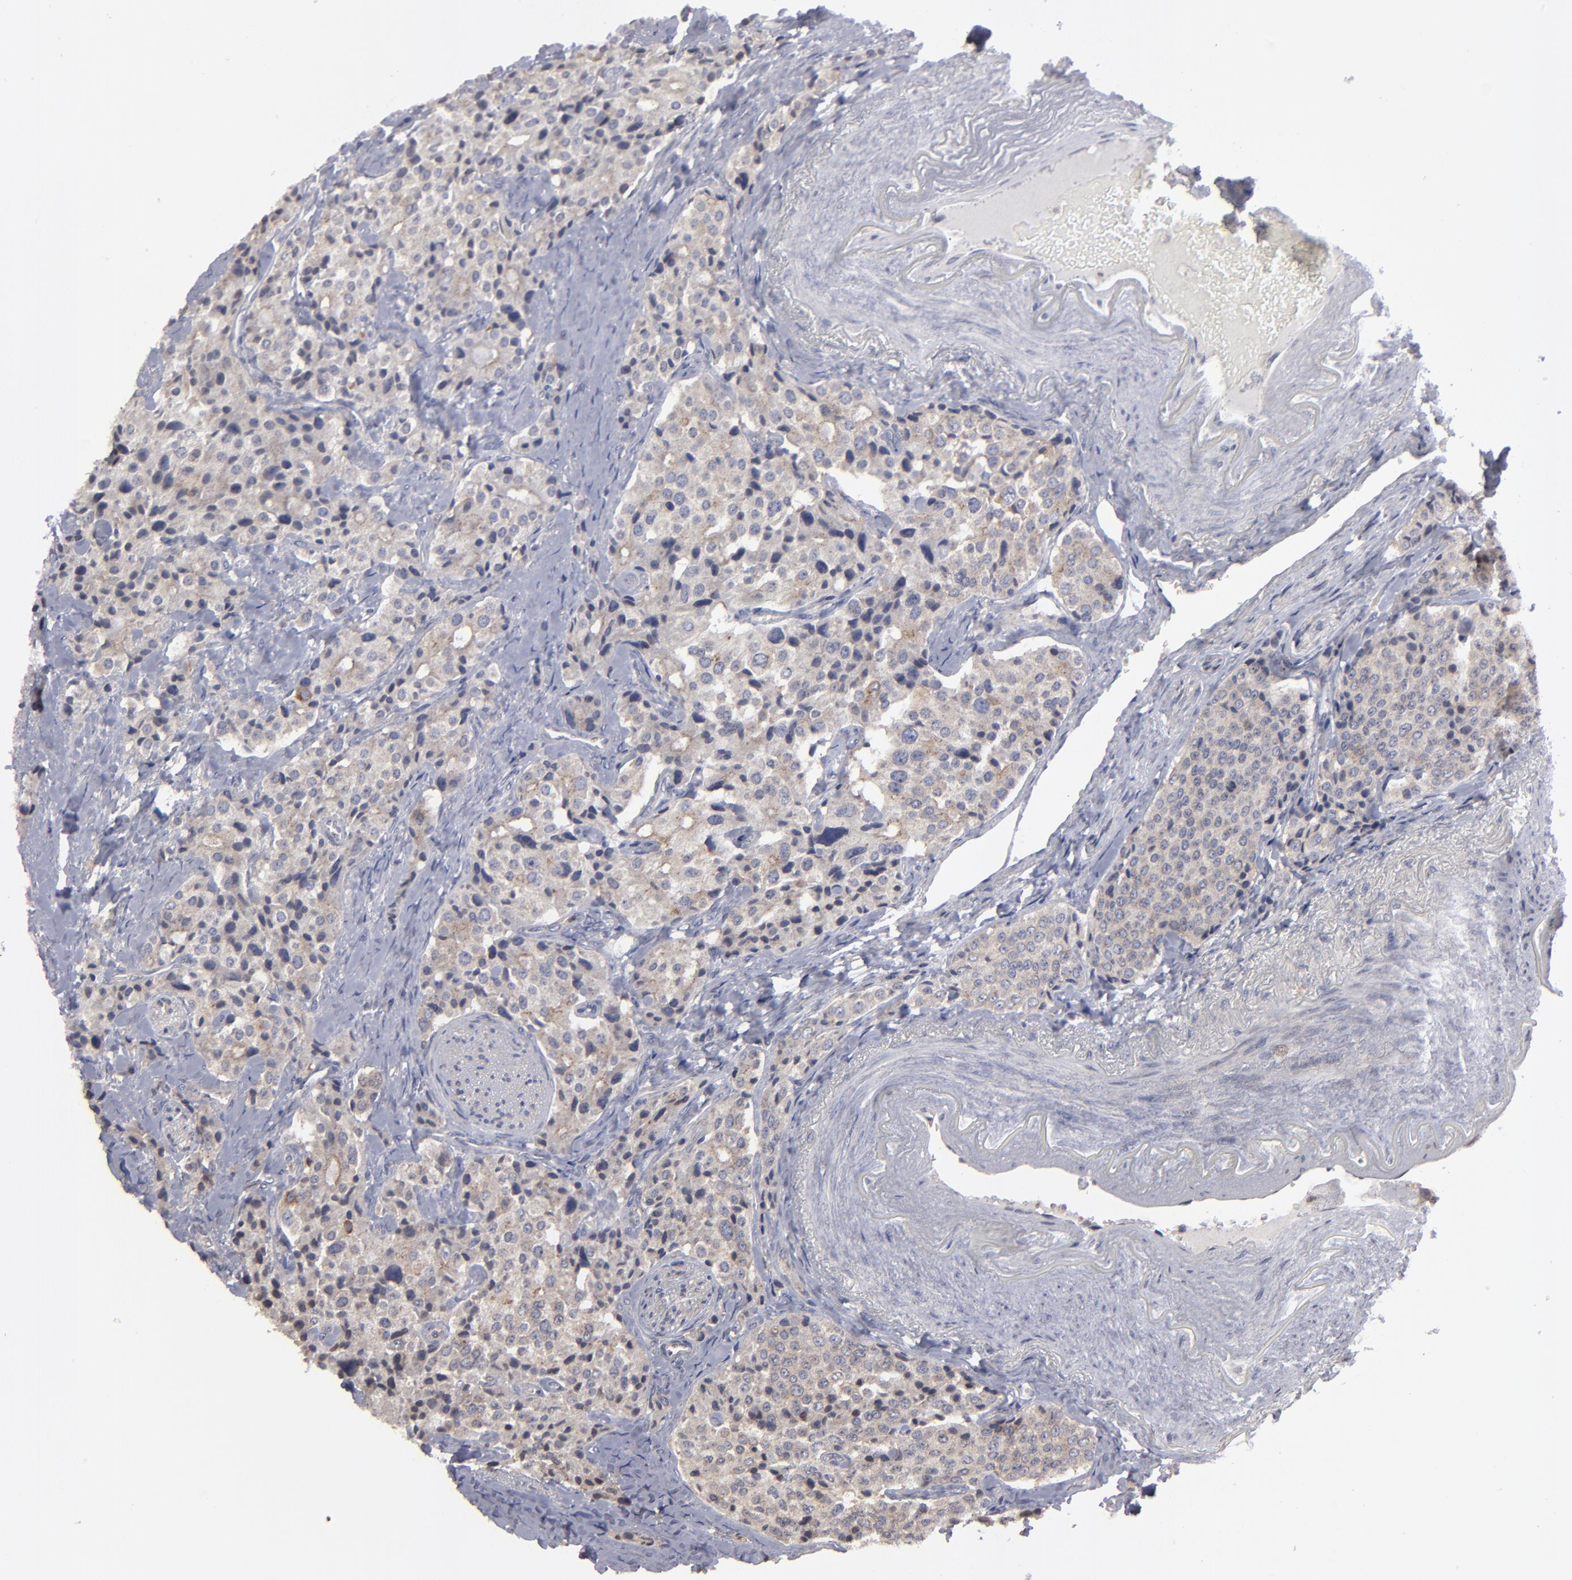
{"staining": {"intensity": "weak", "quantity": ">75%", "location": "cytoplasmic/membranous"}, "tissue": "carcinoid", "cell_type": "Tumor cells", "image_type": "cancer", "snomed": [{"axis": "morphology", "description": "Carcinoid, malignant, NOS"}, {"axis": "topography", "description": "Colon"}], "caption": "Weak cytoplasmic/membranous positivity is identified in about >75% of tumor cells in carcinoid.", "gene": "CEP97", "patient": {"sex": "female", "age": 61}}